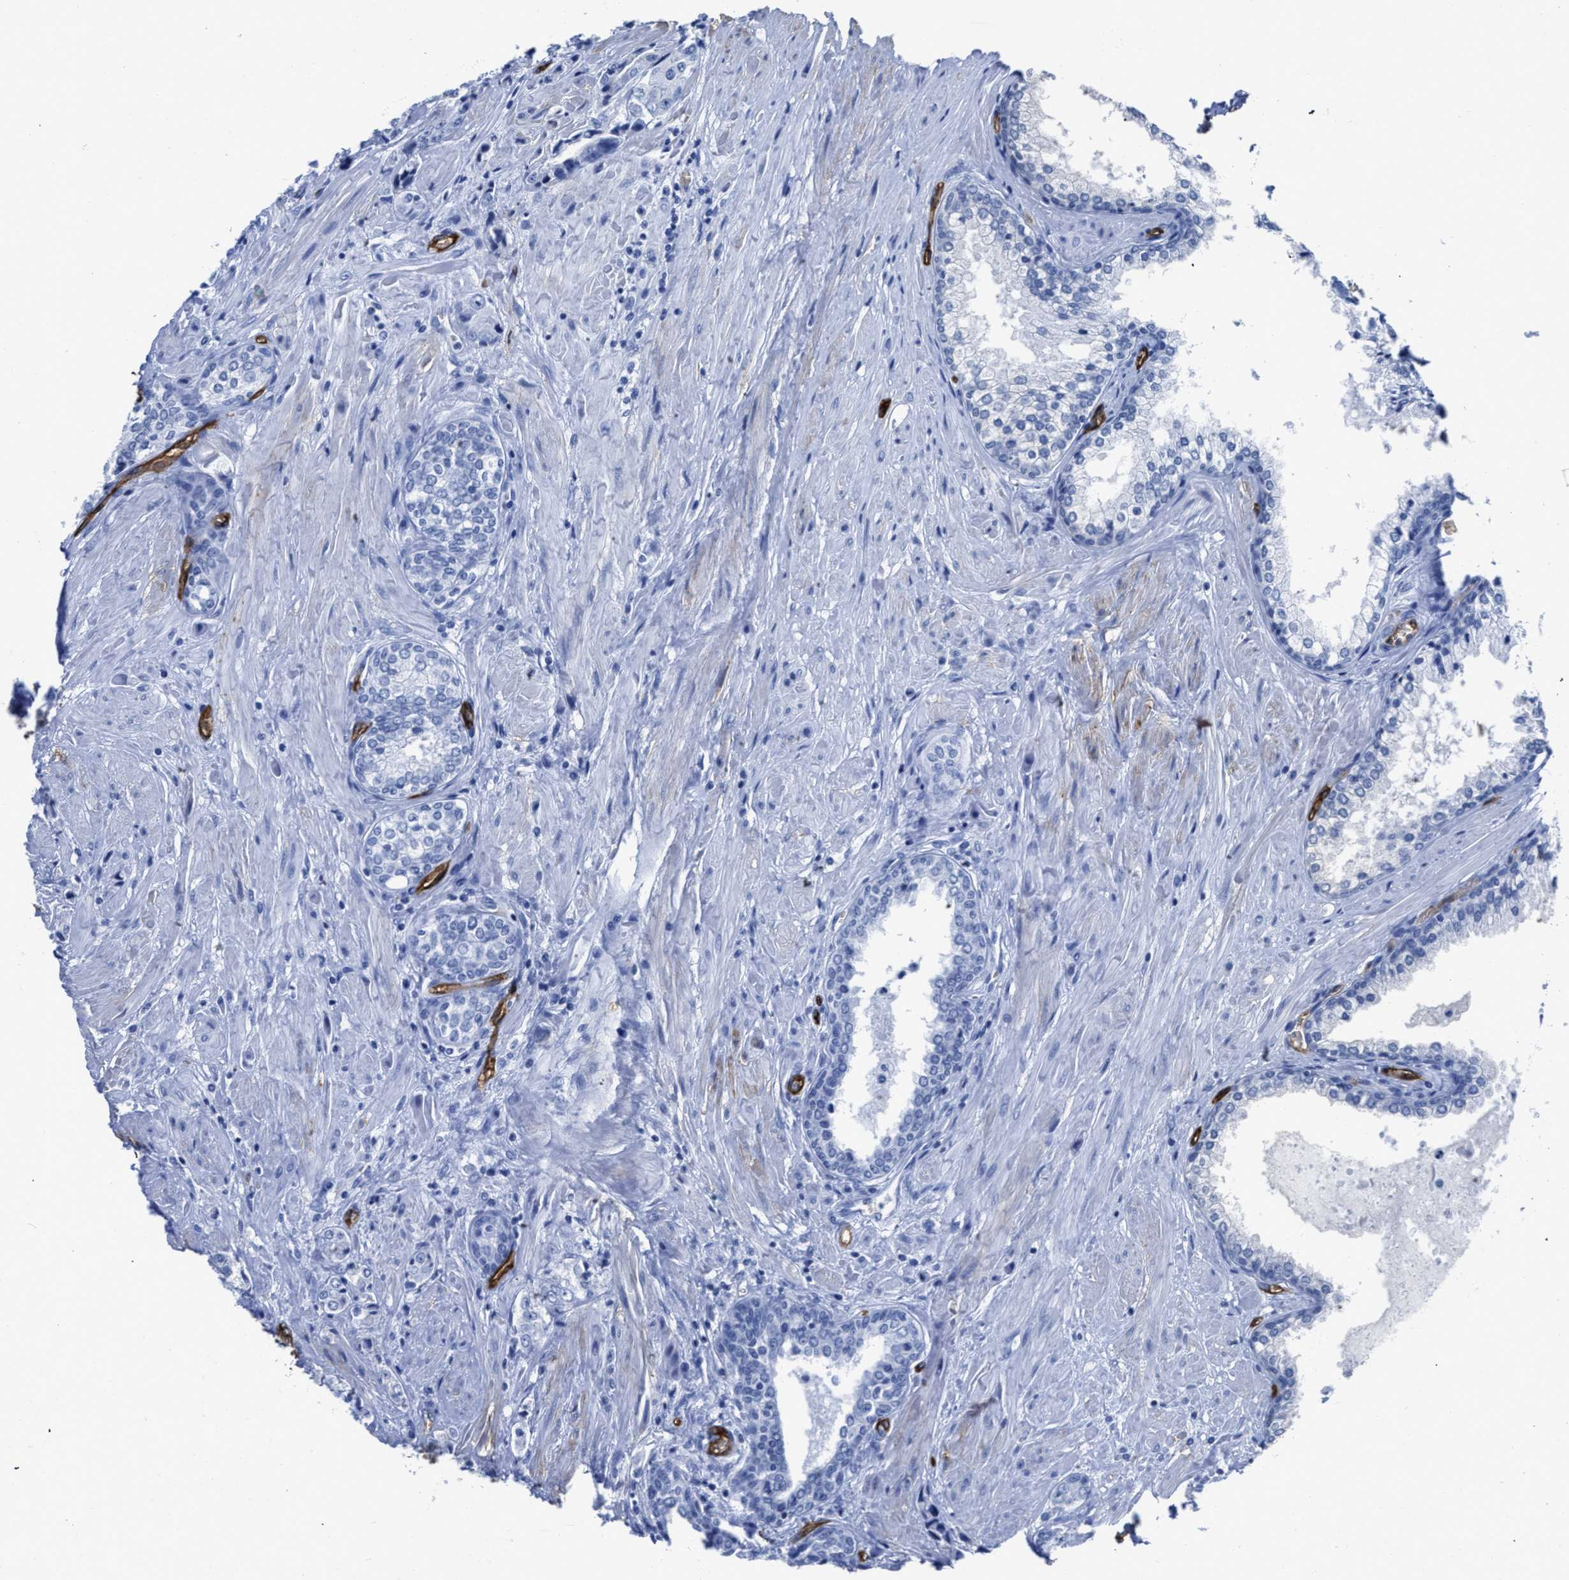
{"staining": {"intensity": "negative", "quantity": "none", "location": "none"}, "tissue": "prostate cancer", "cell_type": "Tumor cells", "image_type": "cancer", "snomed": [{"axis": "morphology", "description": "Adenocarcinoma, High grade"}, {"axis": "topography", "description": "Prostate"}], "caption": "Immunohistochemistry (IHC) photomicrograph of human prostate cancer (high-grade adenocarcinoma) stained for a protein (brown), which shows no expression in tumor cells.", "gene": "AQP1", "patient": {"sex": "male", "age": 61}}